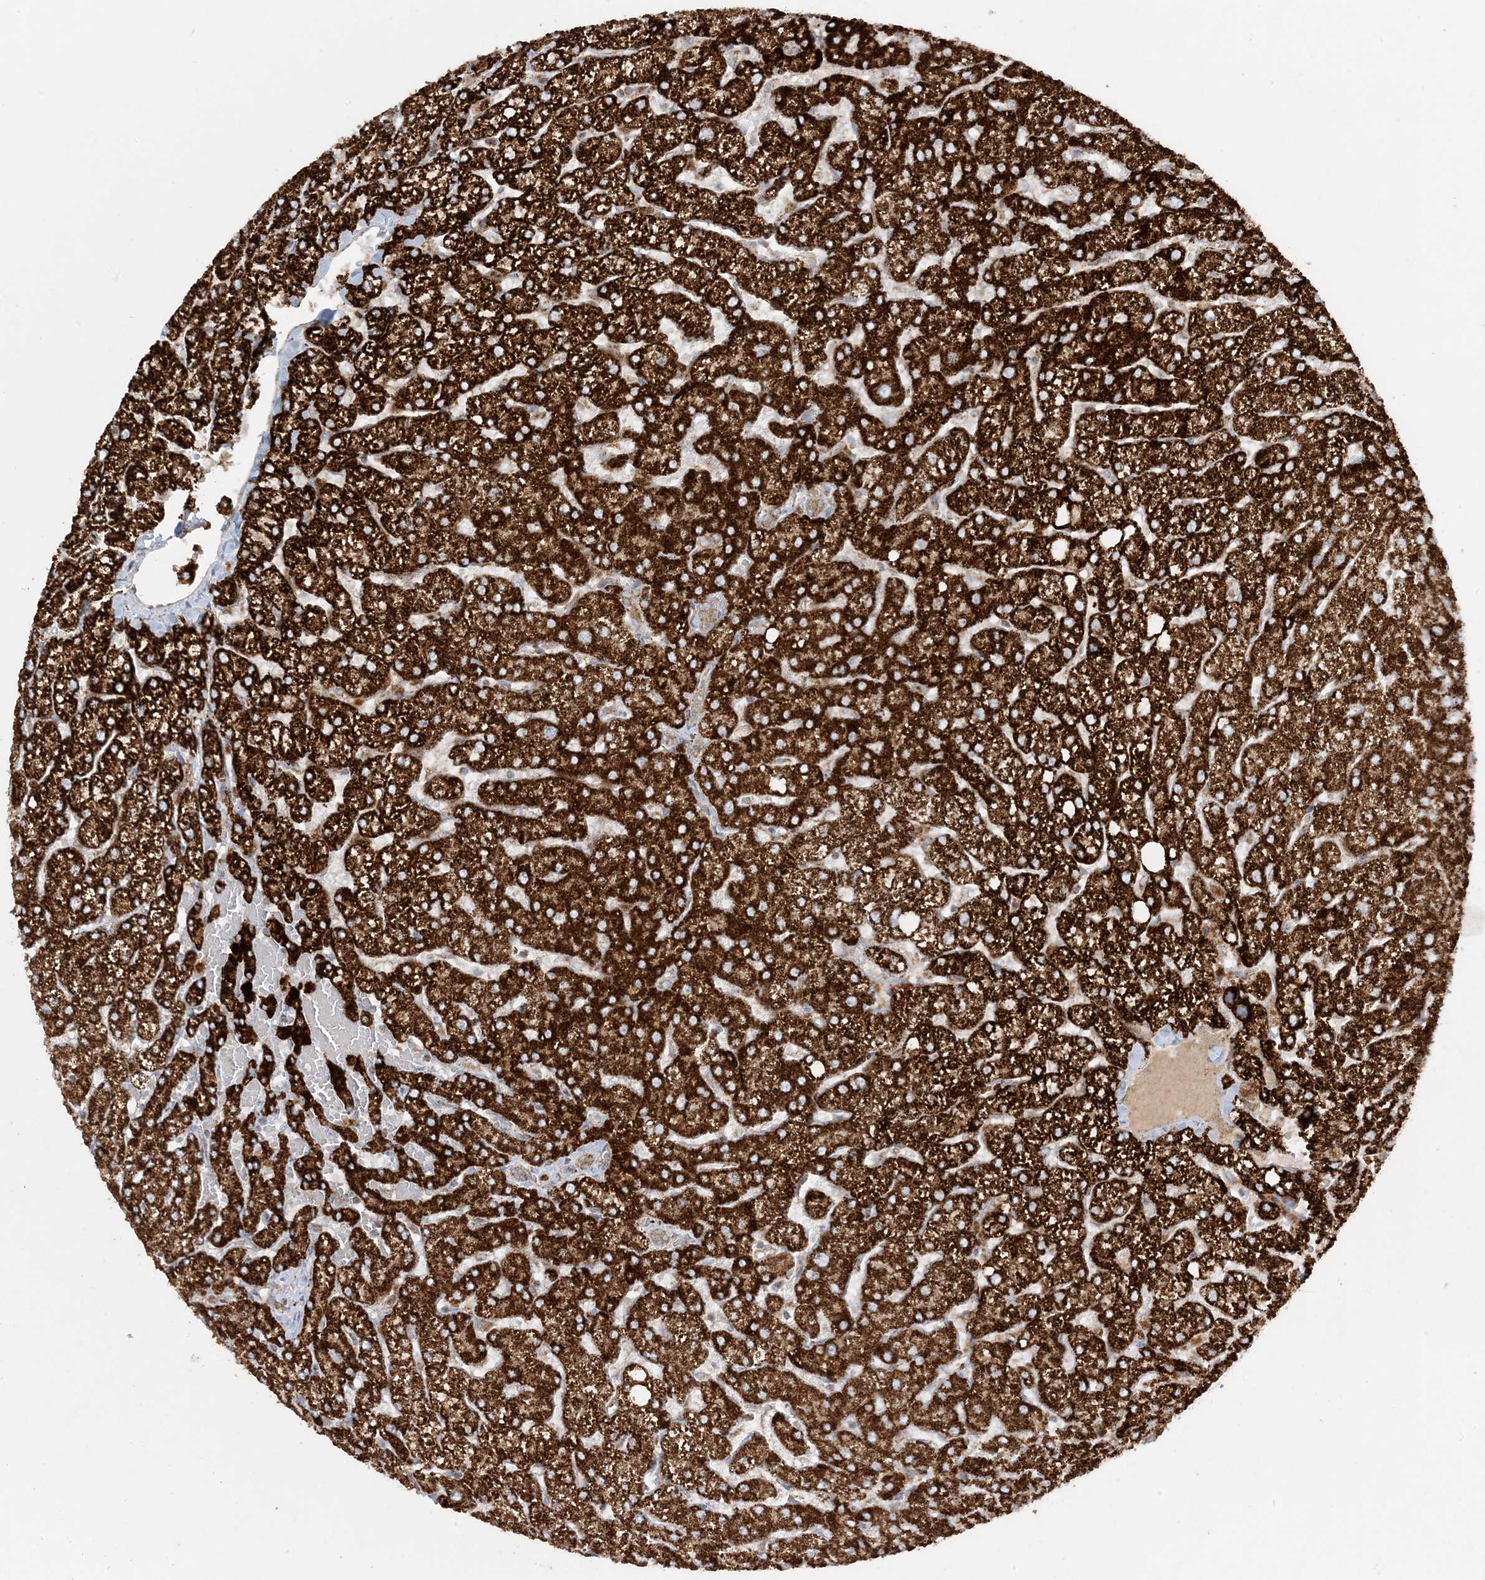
{"staining": {"intensity": "moderate", "quantity": ">75%", "location": "cytoplasmic/membranous"}, "tissue": "liver", "cell_type": "Cholangiocytes", "image_type": "normal", "snomed": [{"axis": "morphology", "description": "Normal tissue, NOS"}, {"axis": "topography", "description": "Liver"}], "caption": "Brown immunohistochemical staining in unremarkable human liver demonstrates moderate cytoplasmic/membranous expression in about >75% of cholangiocytes.", "gene": "NDUFAF3", "patient": {"sex": "female", "age": 54}}